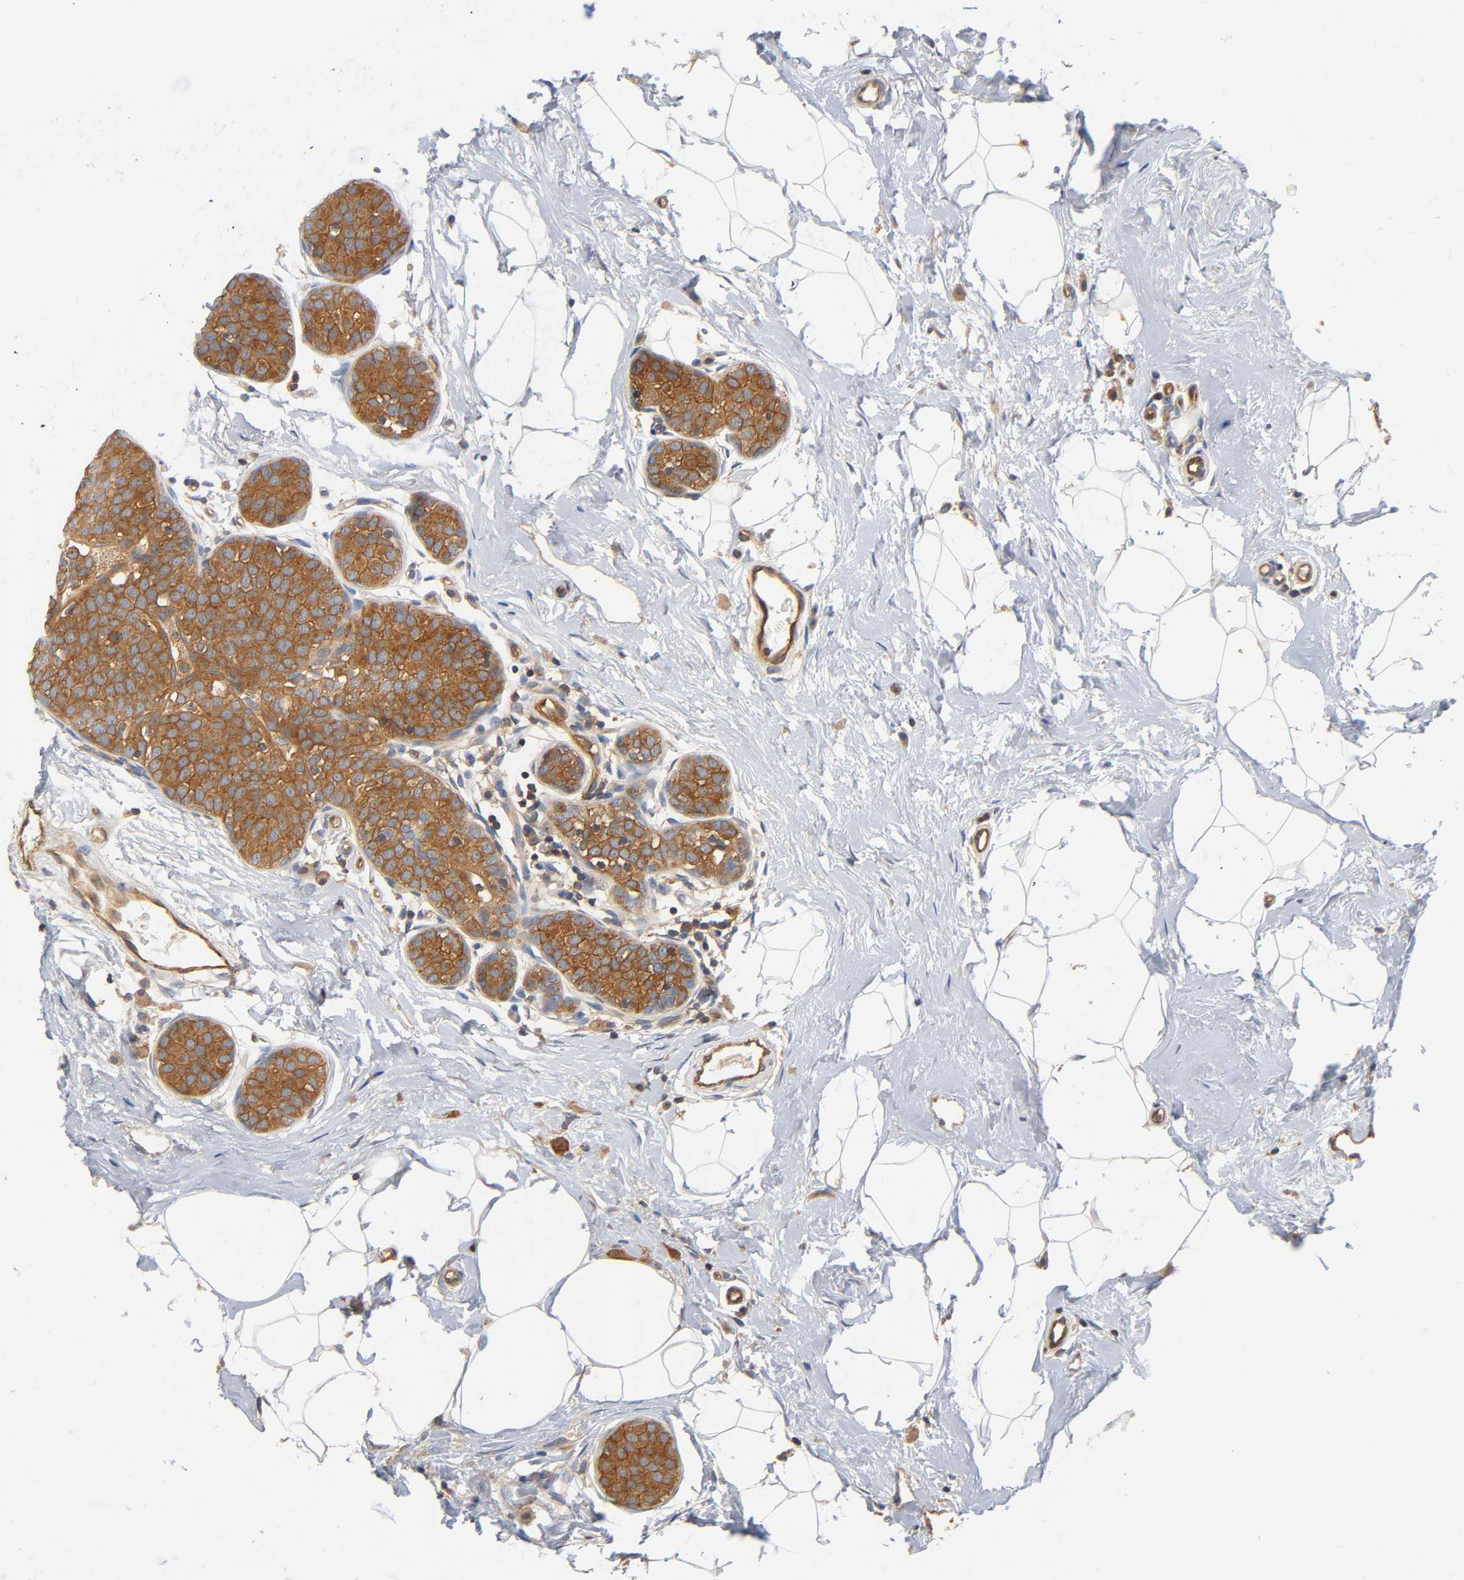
{"staining": {"intensity": "strong", "quantity": ">75%", "location": "cytoplasmic/membranous"}, "tissue": "breast cancer", "cell_type": "Tumor cells", "image_type": "cancer", "snomed": [{"axis": "morphology", "description": "Lobular carcinoma, in situ"}, {"axis": "morphology", "description": "Lobular carcinoma"}, {"axis": "topography", "description": "Breast"}], "caption": "Breast cancer stained with a brown dye demonstrates strong cytoplasmic/membranous positive staining in about >75% of tumor cells.", "gene": "PRKAB1", "patient": {"sex": "female", "age": 41}}